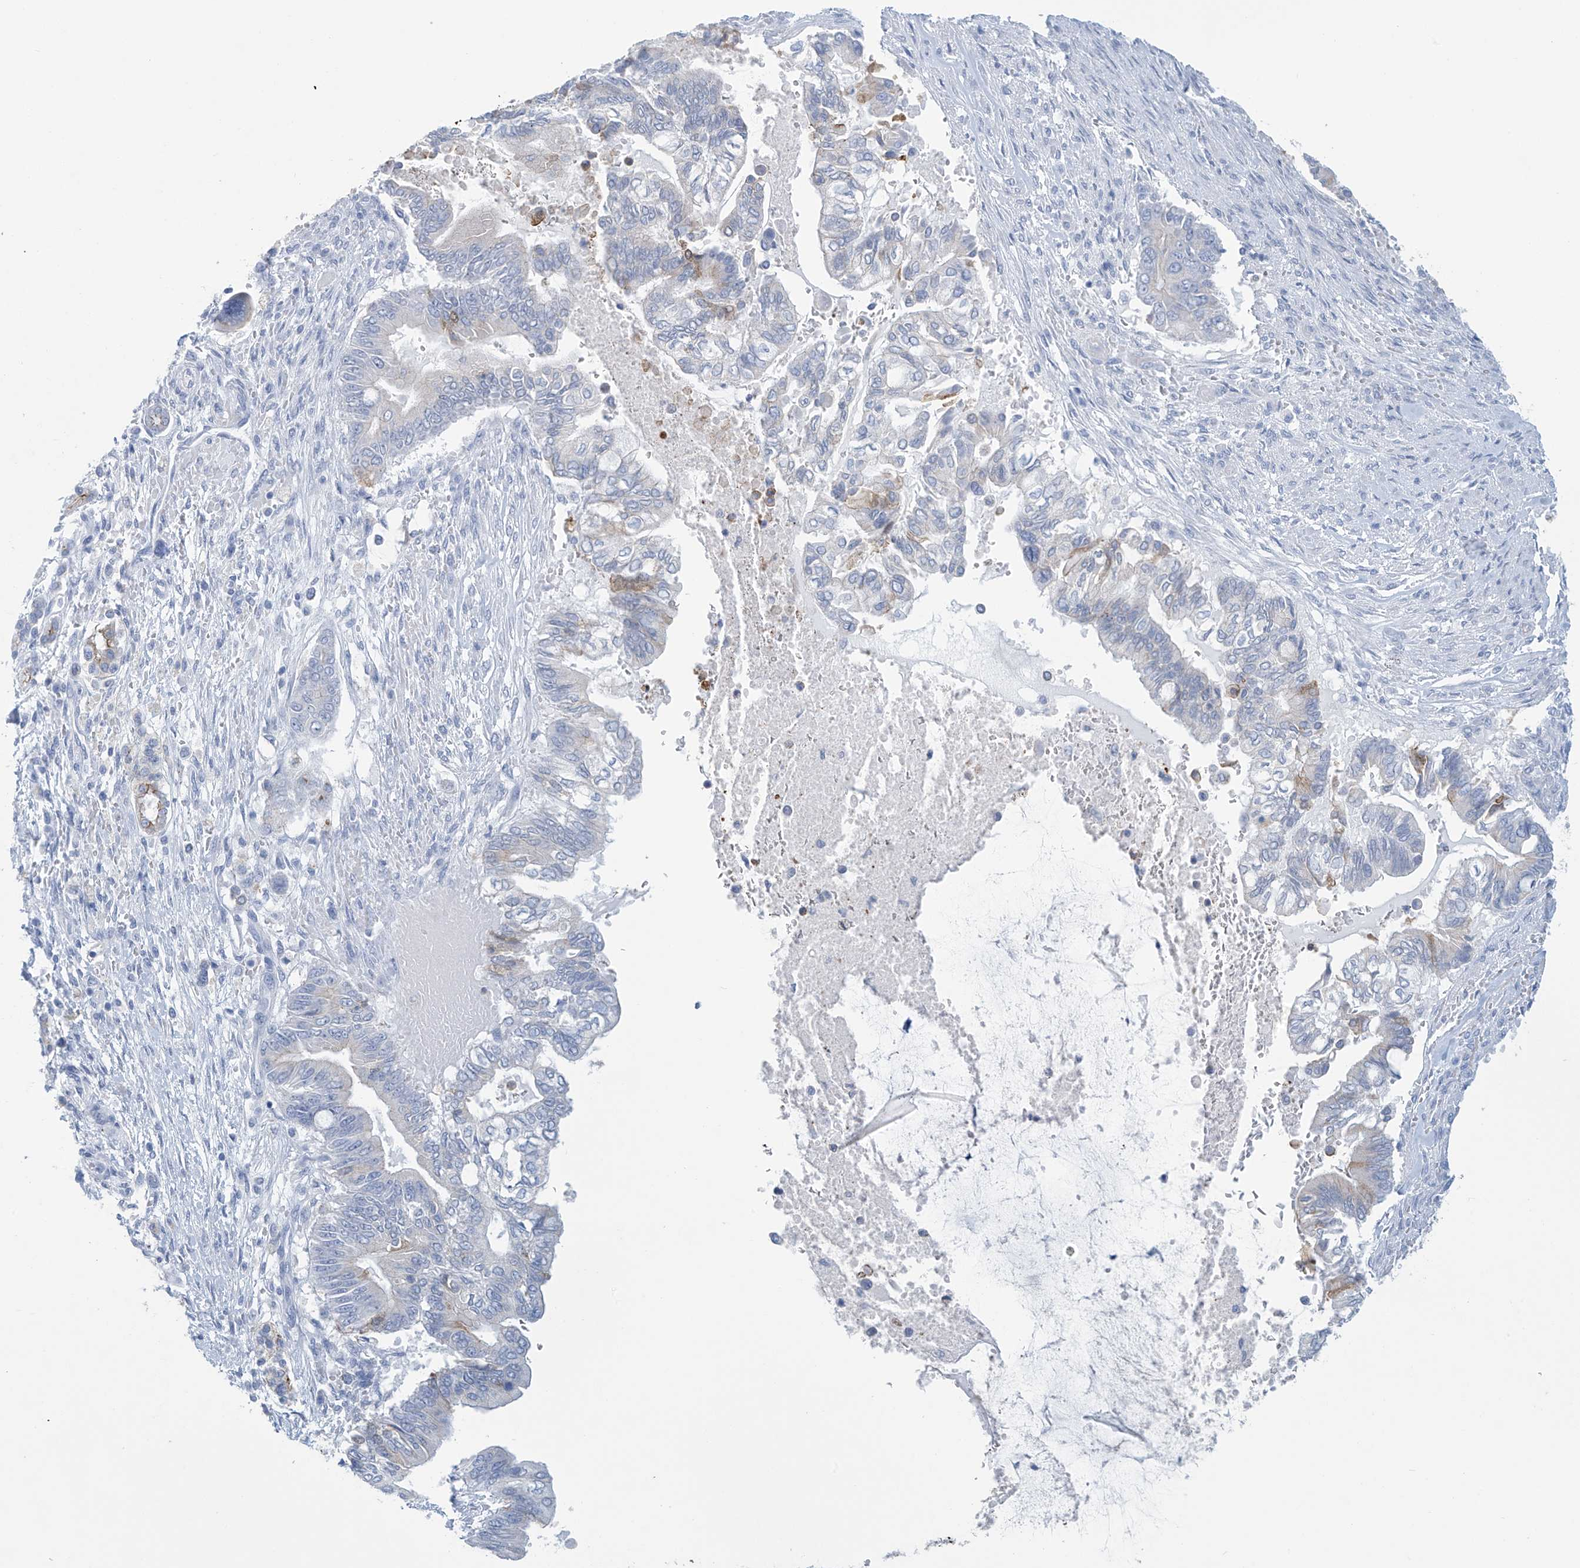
{"staining": {"intensity": "negative", "quantity": "none", "location": "none"}, "tissue": "pancreatic cancer", "cell_type": "Tumor cells", "image_type": "cancer", "snomed": [{"axis": "morphology", "description": "Adenocarcinoma, NOS"}, {"axis": "topography", "description": "Pancreas"}], "caption": "Human pancreatic adenocarcinoma stained for a protein using immunohistochemistry demonstrates no positivity in tumor cells.", "gene": "DSP", "patient": {"sex": "male", "age": 68}}